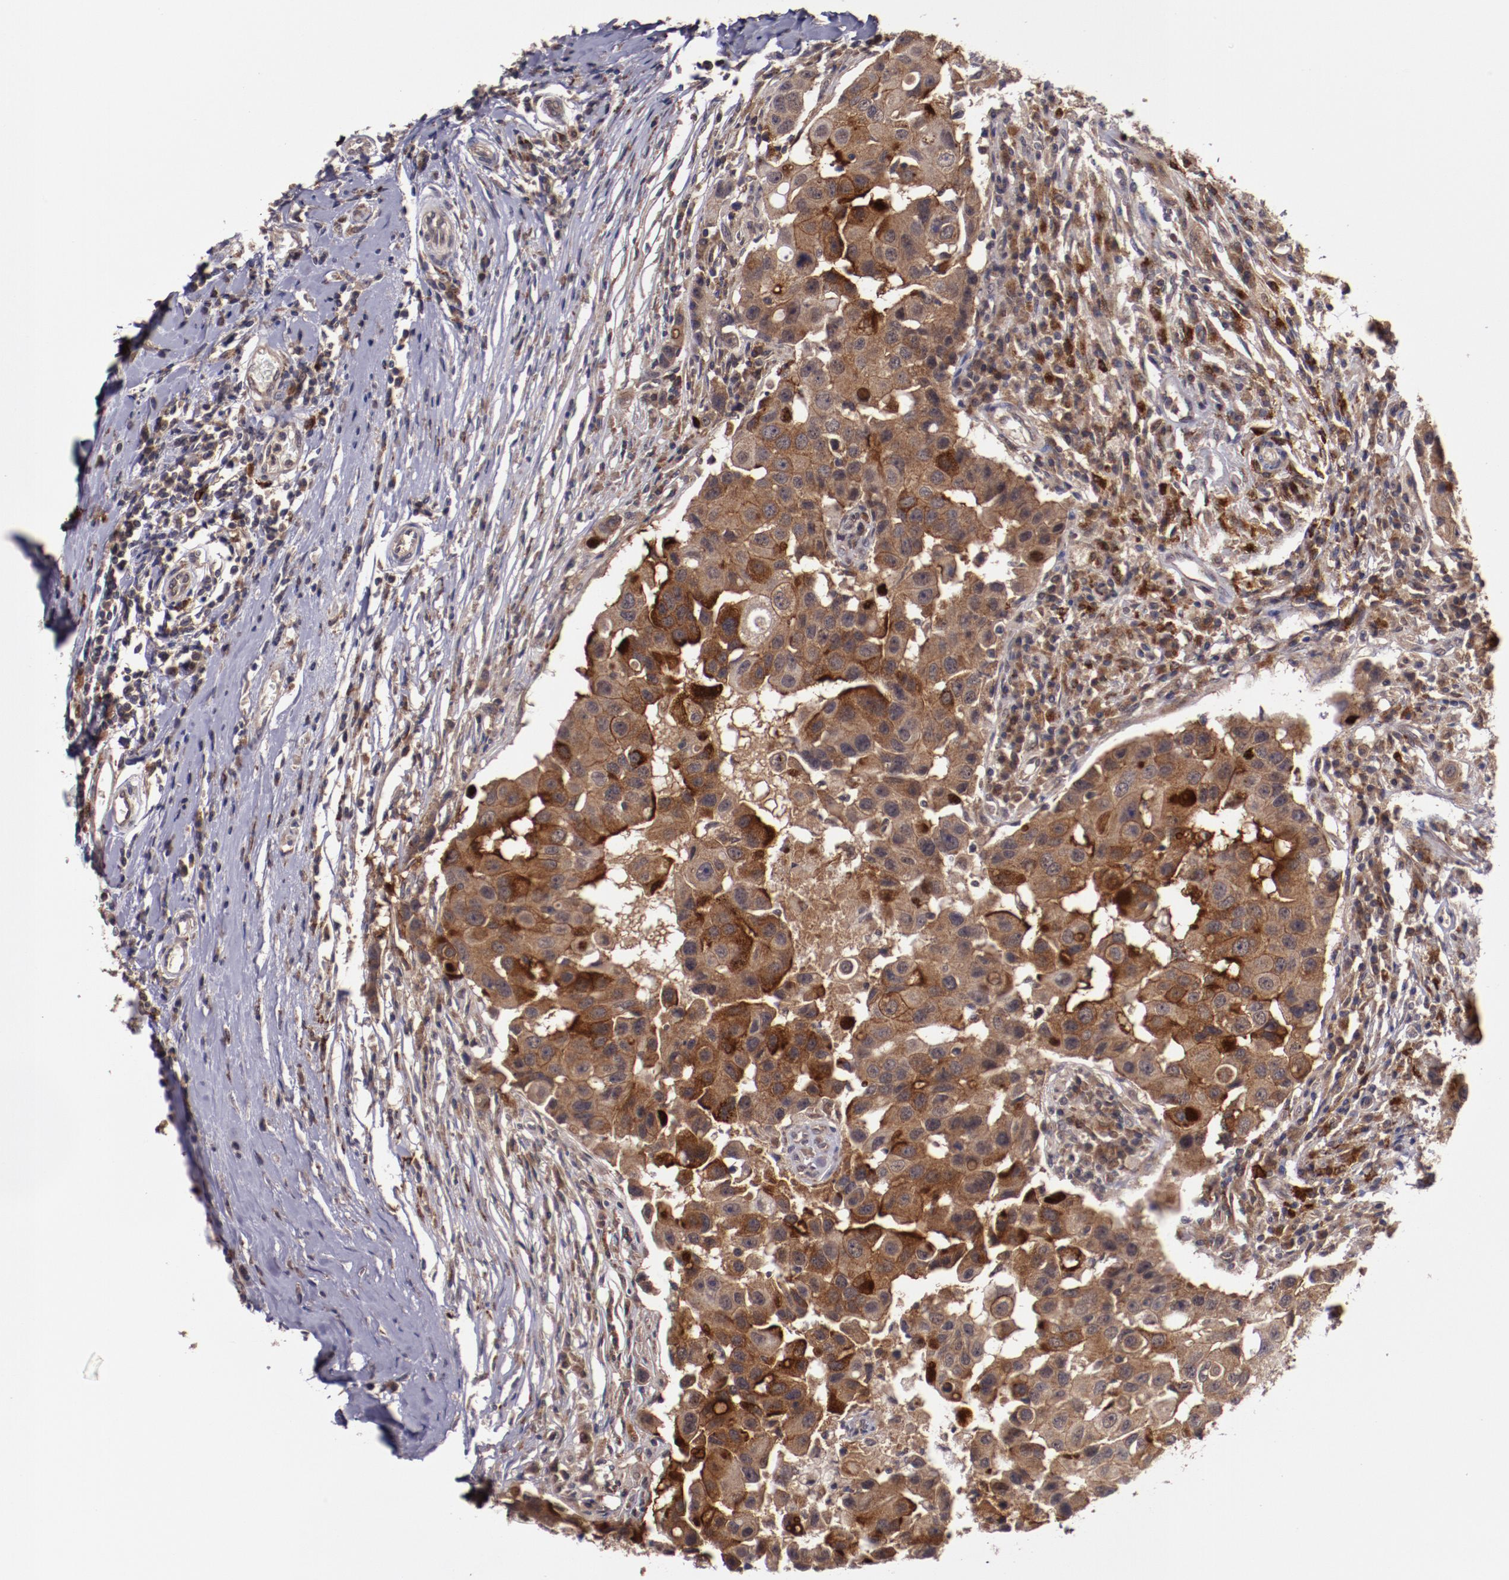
{"staining": {"intensity": "moderate", "quantity": ">75%", "location": "cytoplasmic/membranous"}, "tissue": "breast cancer", "cell_type": "Tumor cells", "image_type": "cancer", "snomed": [{"axis": "morphology", "description": "Duct carcinoma"}, {"axis": "topography", "description": "Breast"}], "caption": "Human breast cancer (invasive ductal carcinoma) stained with a brown dye displays moderate cytoplasmic/membranous positive positivity in about >75% of tumor cells.", "gene": "FTSJ1", "patient": {"sex": "female", "age": 27}}